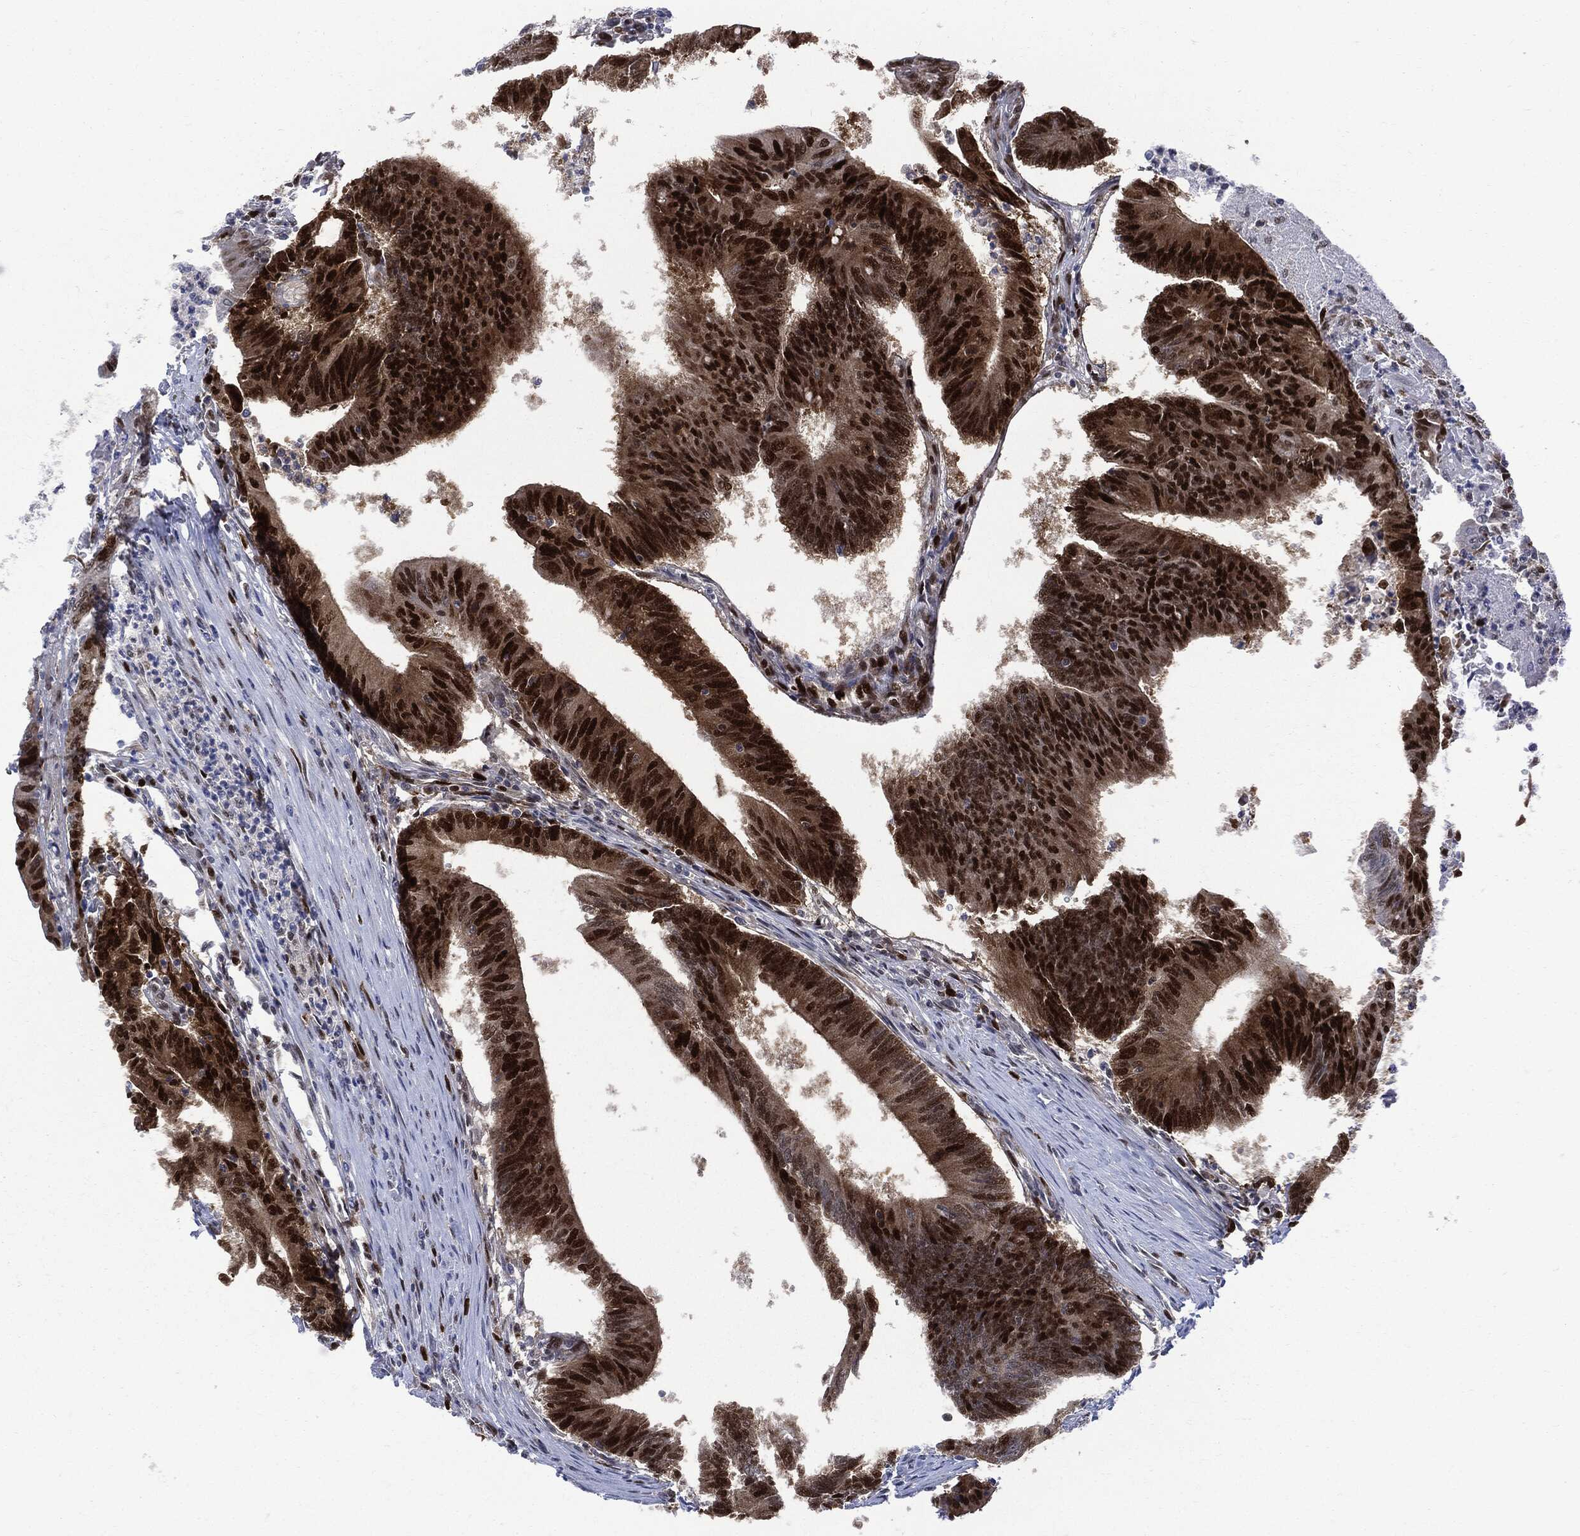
{"staining": {"intensity": "strong", "quantity": ">75%", "location": "nuclear"}, "tissue": "colorectal cancer", "cell_type": "Tumor cells", "image_type": "cancer", "snomed": [{"axis": "morphology", "description": "Adenocarcinoma, NOS"}, {"axis": "topography", "description": "Colon"}], "caption": "Strong nuclear expression for a protein is identified in approximately >75% of tumor cells of colorectal adenocarcinoma using immunohistochemistry.", "gene": "PCNA", "patient": {"sex": "female", "age": 70}}